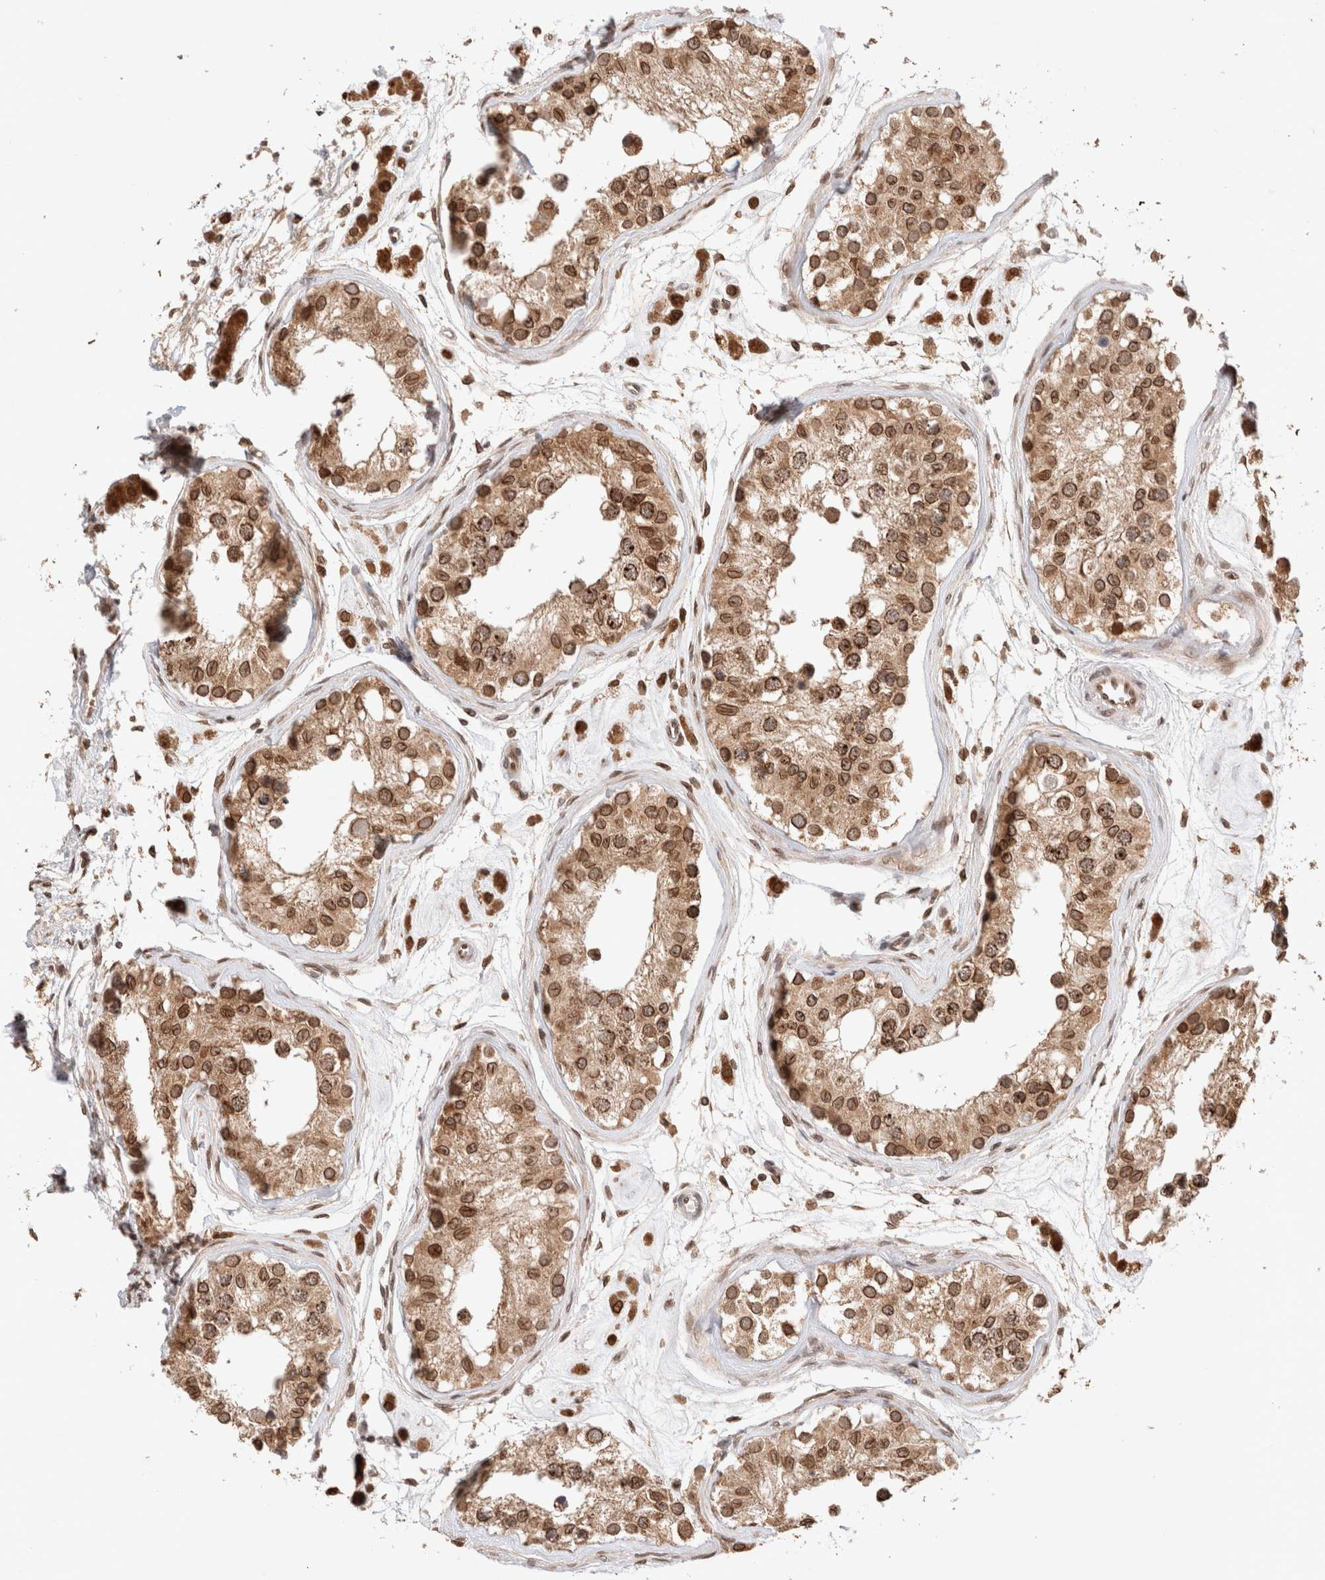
{"staining": {"intensity": "strong", "quantity": ">75%", "location": "cytoplasmic/membranous,nuclear"}, "tissue": "testis", "cell_type": "Cells in seminiferous ducts", "image_type": "normal", "snomed": [{"axis": "morphology", "description": "Normal tissue, NOS"}, {"axis": "morphology", "description": "Adenocarcinoma, metastatic, NOS"}, {"axis": "topography", "description": "Testis"}], "caption": "A high-resolution photomicrograph shows IHC staining of benign testis, which reveals strong cytoplasmic/membranous,nuclear positivity in about >75% of cells in seminiferous ducts. (Brightfield microscopy of DAB IHC at high magnification).", "gene": "TPR", "patient": {"sex": "male", "age": 26}}